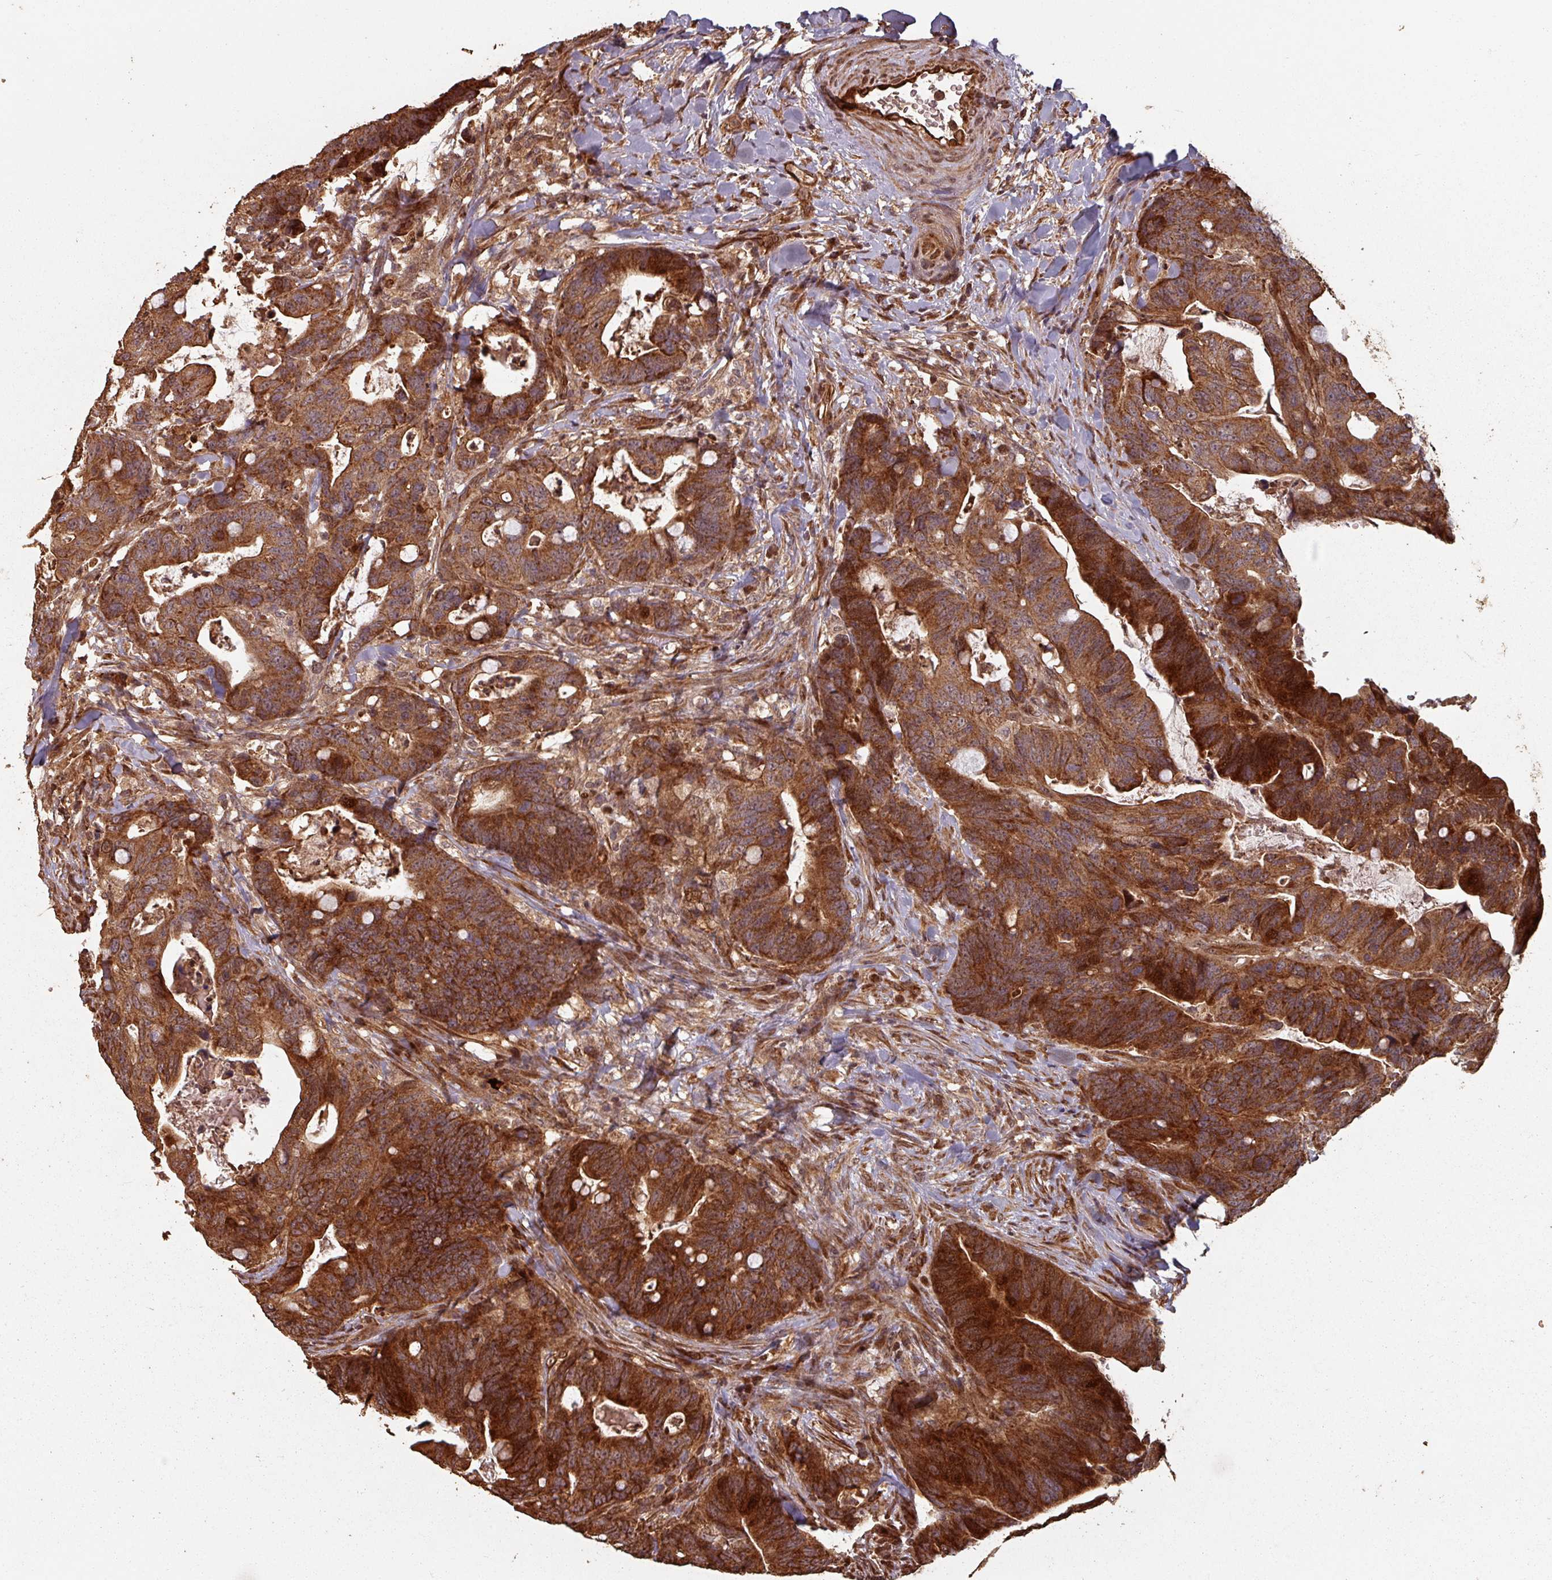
{"staining": {"intensity": "strong", "quantity": ">75%", "location": "cytoplasmic/membranous,nuclear"}, "tissue": "colorectal cancer", "cell_type": "Tumor cells", "image_type": "cancer", "snomed": [{"axis": "morphology", "description": "Adenocarcinoma, NOS"}, {"axis": "topography", "description": "Colon"}], "caption": "This is a photomicrograph of immunohistochemistry (IHC) staining of colorectal cancer, which shows strong expression in the cytoplasmic/membranous and nuclear of tumor cells.", "gene": "EID1", "patient": {"sex": "female", "age": 82}}